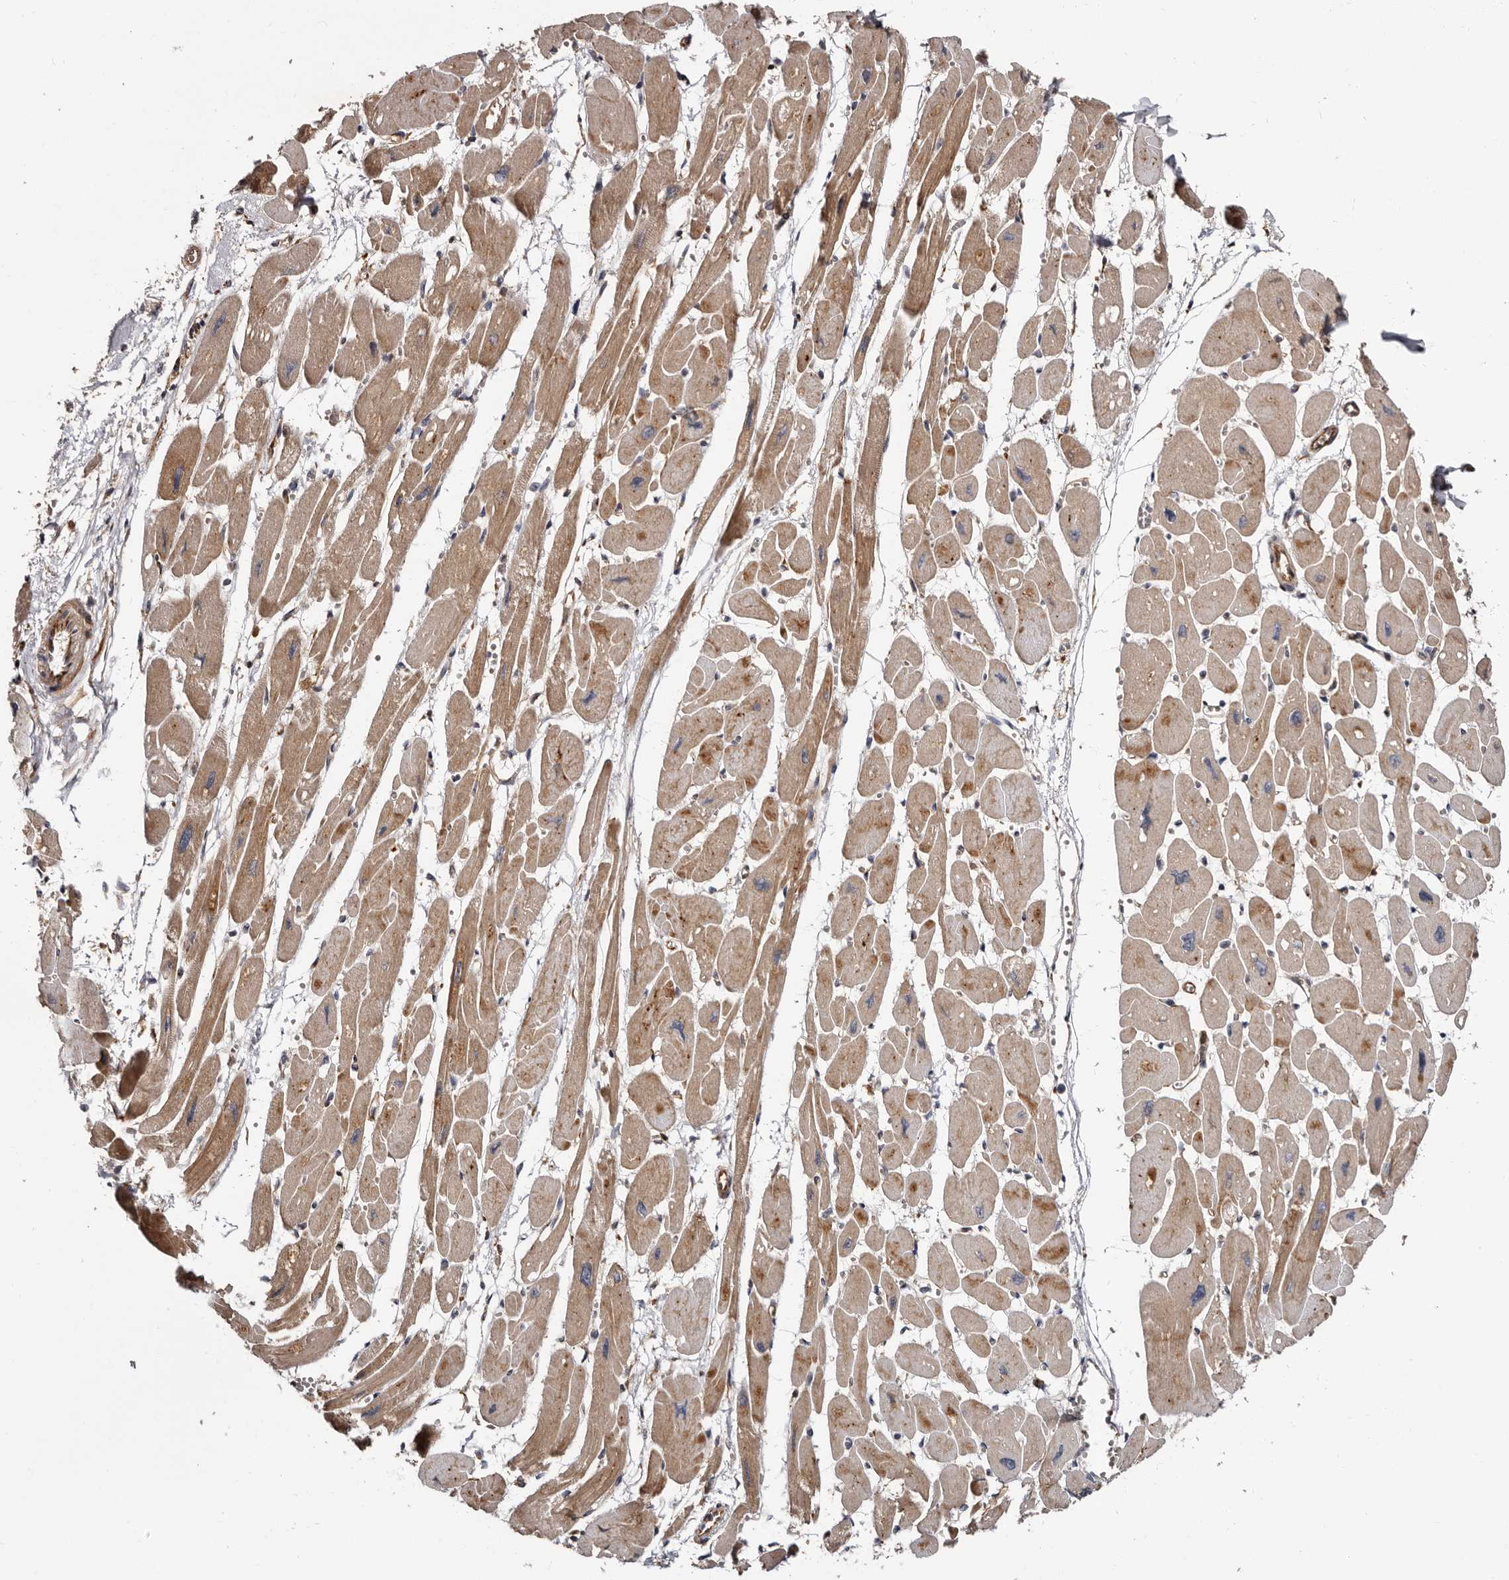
{"staining": {"intensity": "moderate", "quantity": ">75%", "location": "cytoplasmic/membranous"}, "tissue": "heart muscle", "cell_type": "Cardiomyocytes", "image_type": "normal", "snomed": [{"axis": "morphology", "description": "Normal tissue, NOS"}, {"axis": "topography", "description": "Heart"}], "caption": "Heart muscle stained with immunohistochemistry shows moderate cytoplasmic/membranous expression in about >75% of cardiomyocytes.", "gene": "TBC1D22B", "patient": {"sex": "female", "age": 54}}